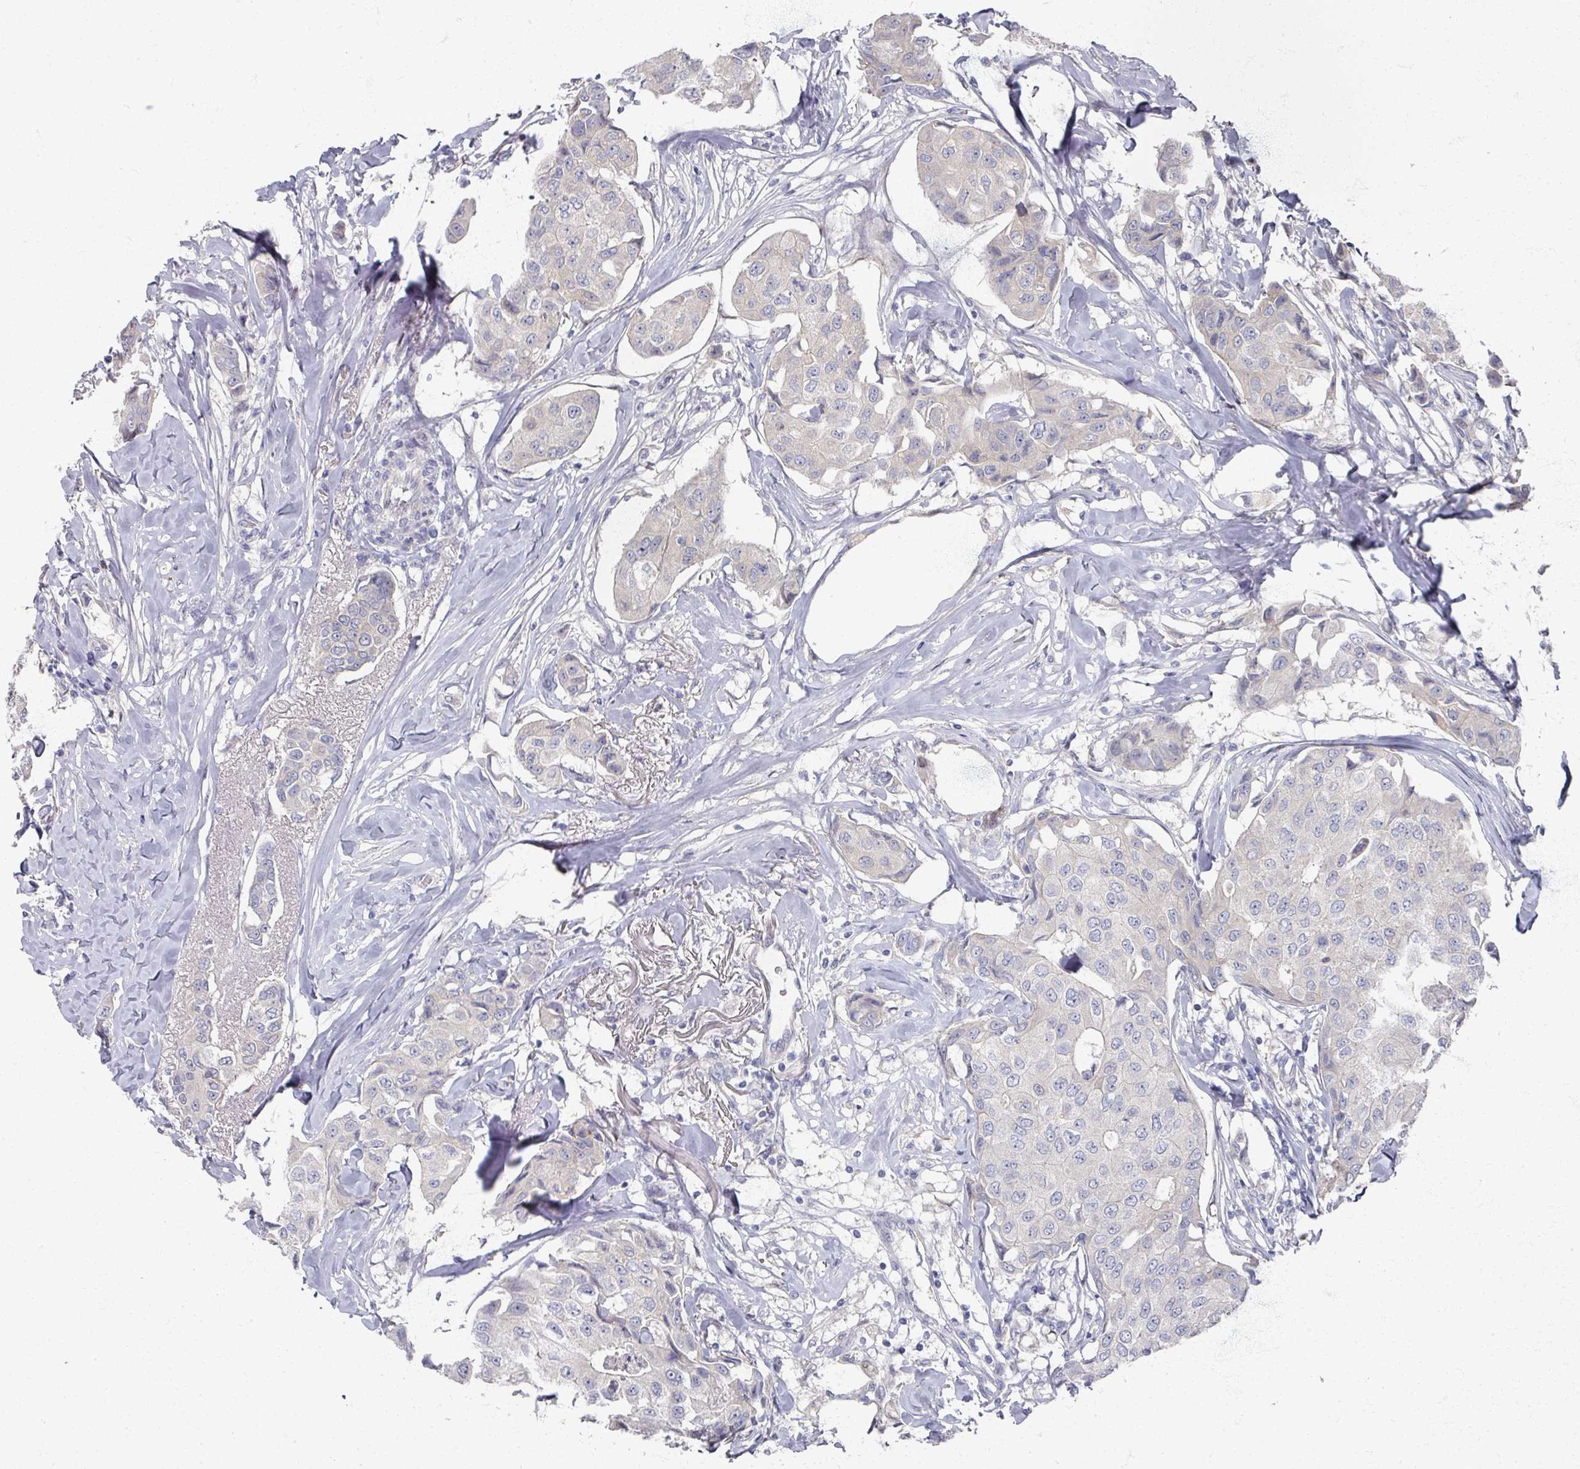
{"staining": {"intensity": "negative", "quantity": "none", "location": "none"}, "tissue": "breast cancer", "cell_type": "Tumor cells", "image_type": "cancer", "snomed": [{"axis": "morphology", "description": "Duct carcinoma"}, {"axis": "topography", "description": "Breast"}], "caption": "Protein analysis of breast cancer shows no significant expression in tumor cells.", "gene": "TTYH3", "patient": {"sex": "female", "age": 80}}